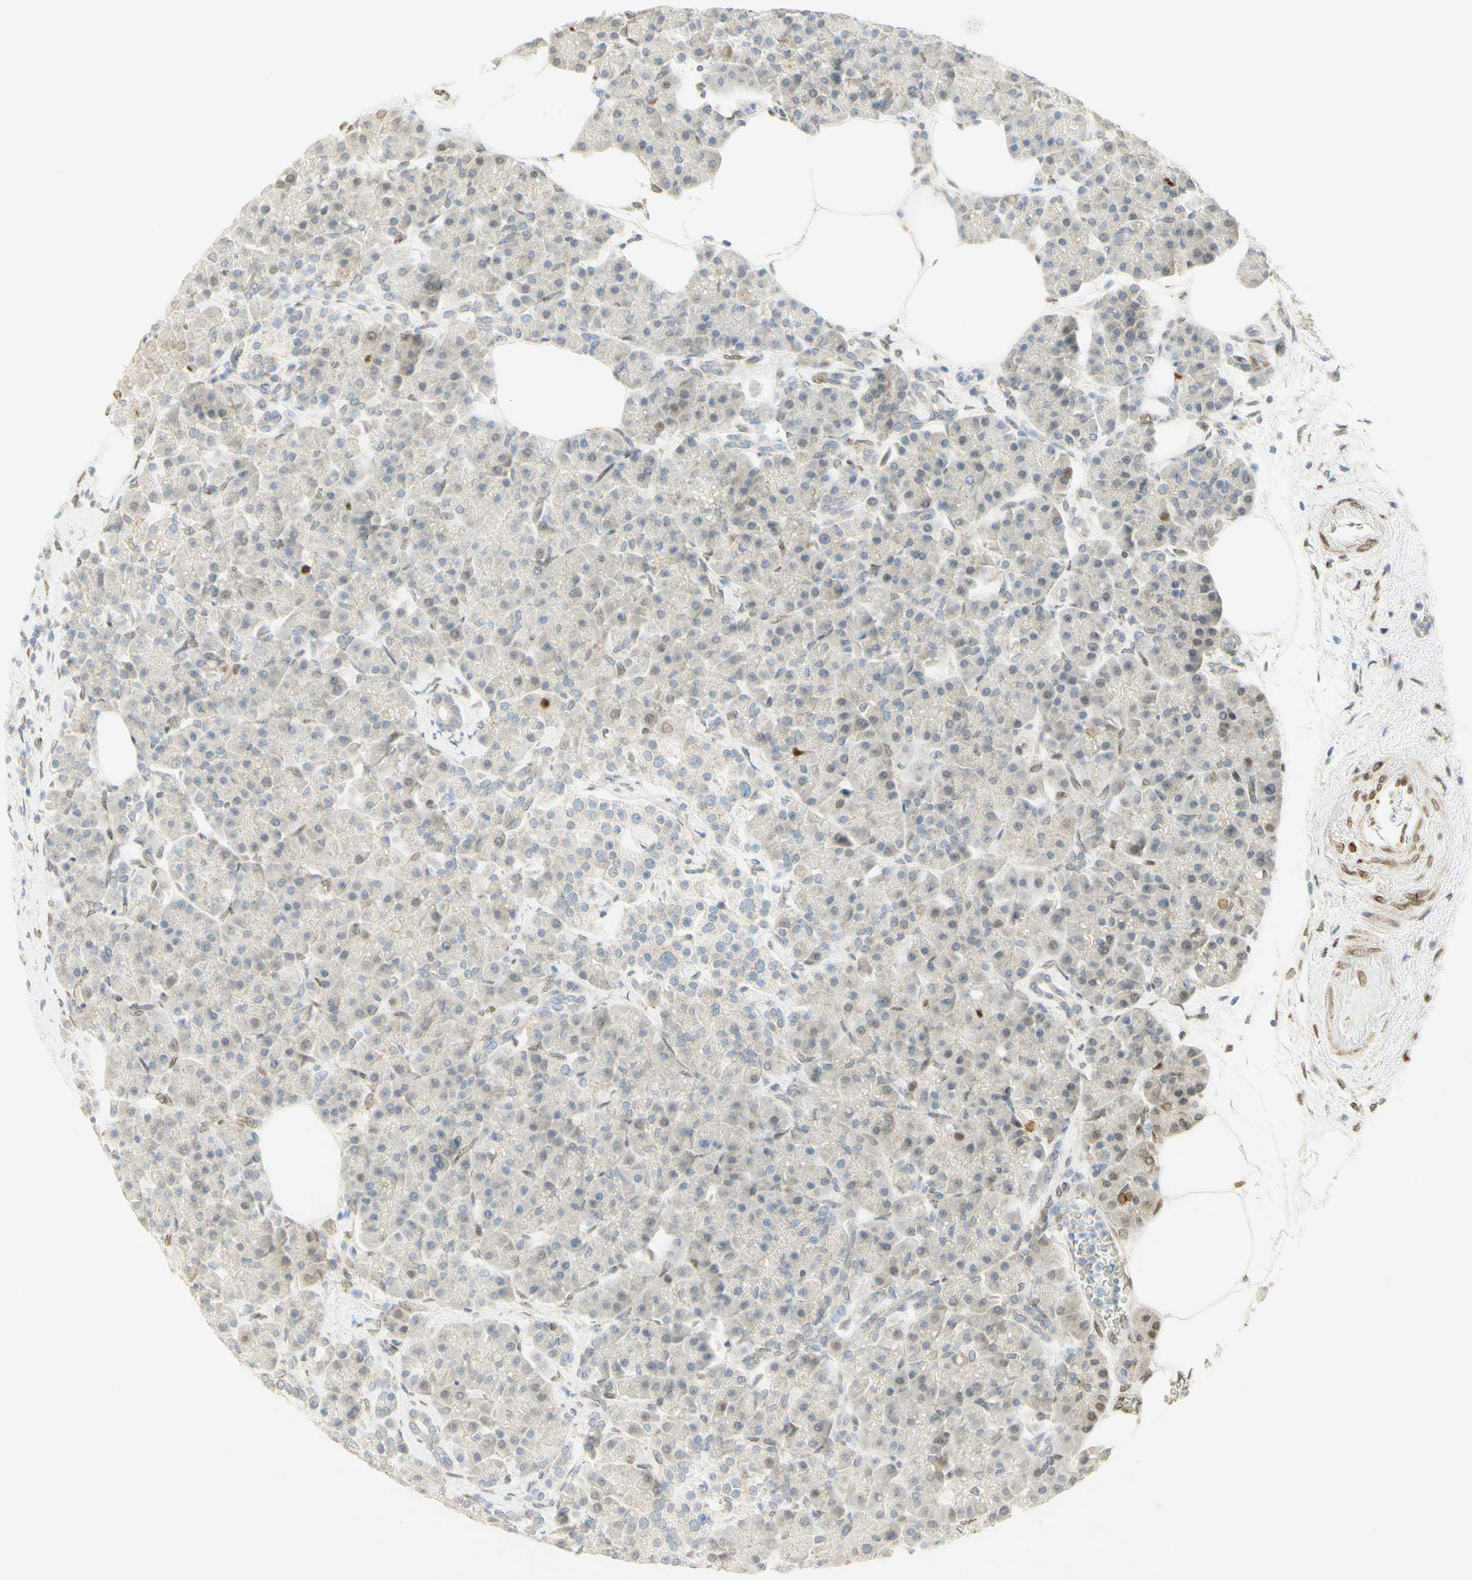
{"staining": {"intensity": "strong", "quantity": "<25%", "location": "nuclear"}, "tissue": "pancreas", "cell_type": "Exocrine glandular cells", "image_type": "normal", "snomed": [{"axis": "morphology", "description": "Normal tissue, NOS"}, {"axis": "topography", "description": "Pancreas"}], "caption": "Immunohistochemistry (IHC) micrograph of benign human pancreas stained for a protein (brown), which shows medium levels of strong nuclear staining in approximately <25% of exocrine glandular cells.", "gene": "E2F1", "patient": {"sex": "female", "age": 70}}